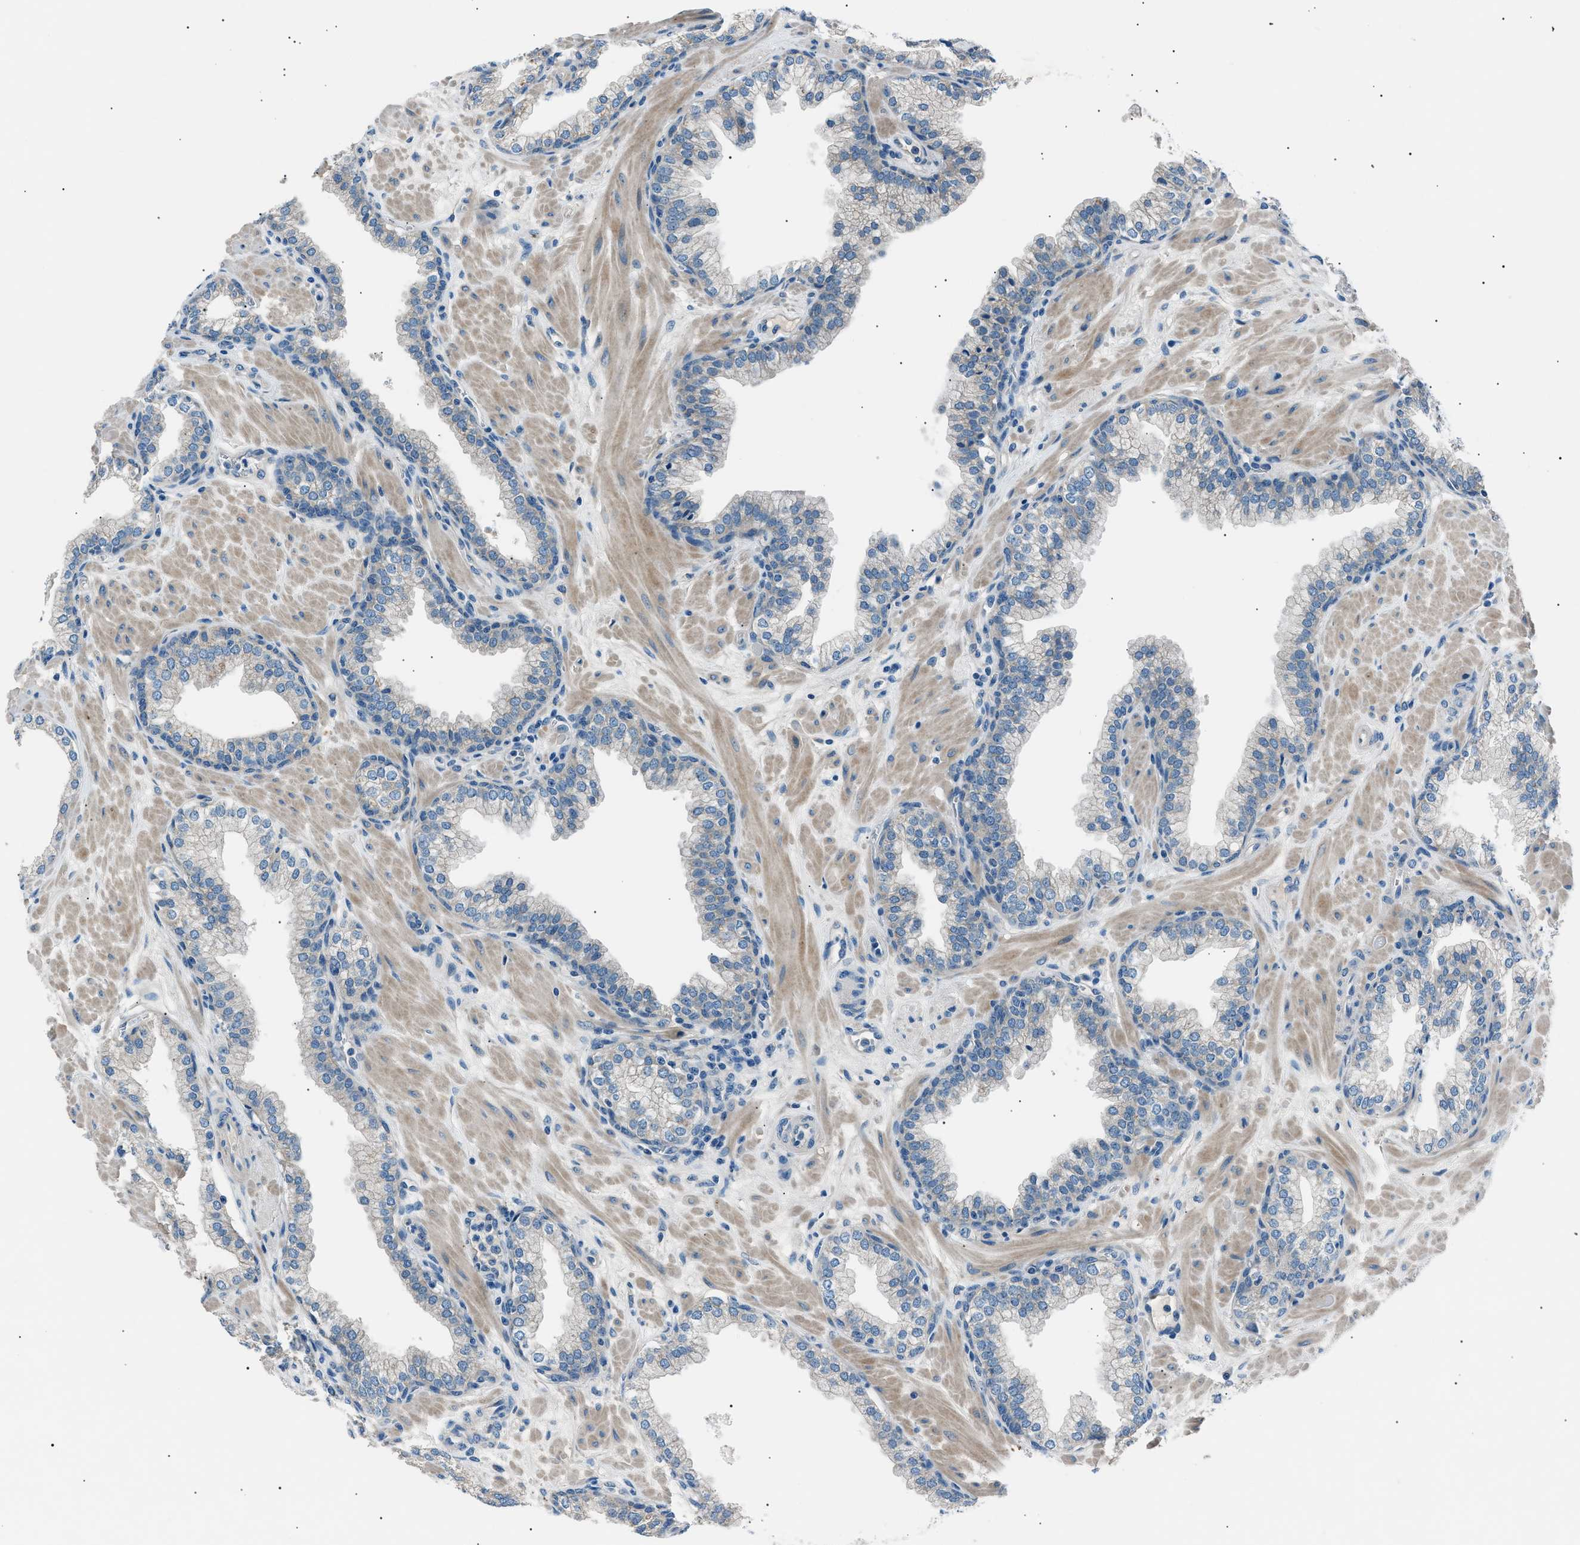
{"staining": {"intensity": "negative", "quantity": "none", "location": "none"}, "tissue": "prostate", "cell_type": "Glandular cells", "image_type": "normal", "snomed": [{"axis": "morphology", "description": "Normal tissue, NOS"}, {"axis": "morphology", "description": "Urothelial carcinoma, Low grade"}, {"axis": "topography", "description": "Urinary bladder"}, {"axis": "topography", "description": "Prostate"}], "caption": "Unremarkable prostate was stained to show a protein in brown. There is no significant staining in glandular cells. (DAB (3,3'-diaminobenzidine) immunohistochemistry visualized using brightfield microscopy, high magnification).", "gene": "LRRC37B", "patient": {"sex": "male", "age": 60}}